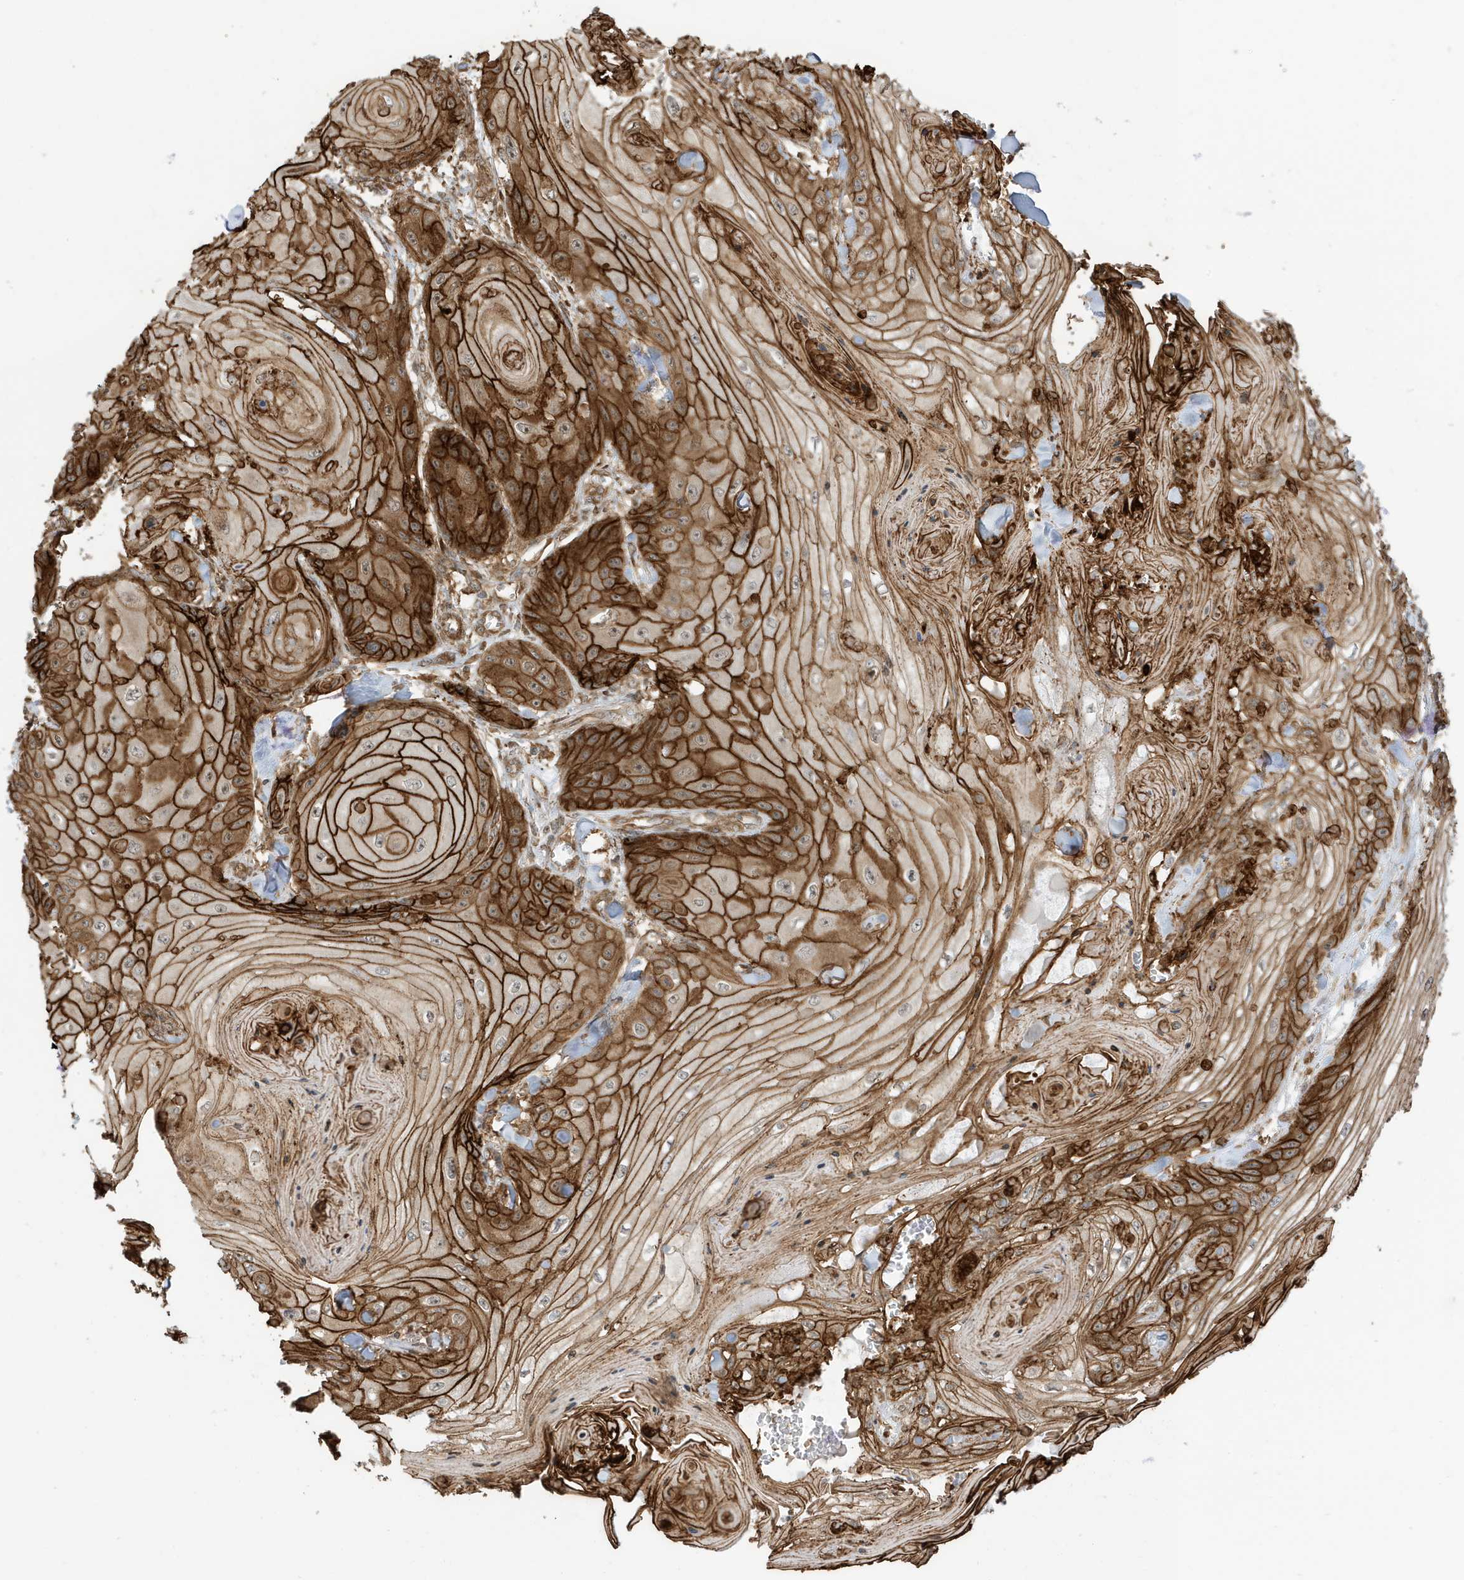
{"staining": {"intensity": "strong", "quantity": ">75%", "location": "cytoplasmic/membranous"}, "tissue": "skin cancer", "cell_type": "Tumor cells", "image_type": "cancer", "snomed": [{"axis": "morphology", "description": "Squamous cell carcinoma, NOS"}, {"axis": "topography", "description": "Skin"}], "caption": "Protein expression analysis of human skin cancer reveals strong cytoplasmic/membranous positivity in approximately >75% of tumor cells.", "gene": "CDC42EP3", "patient": {"sex": "male", "age": 74}}